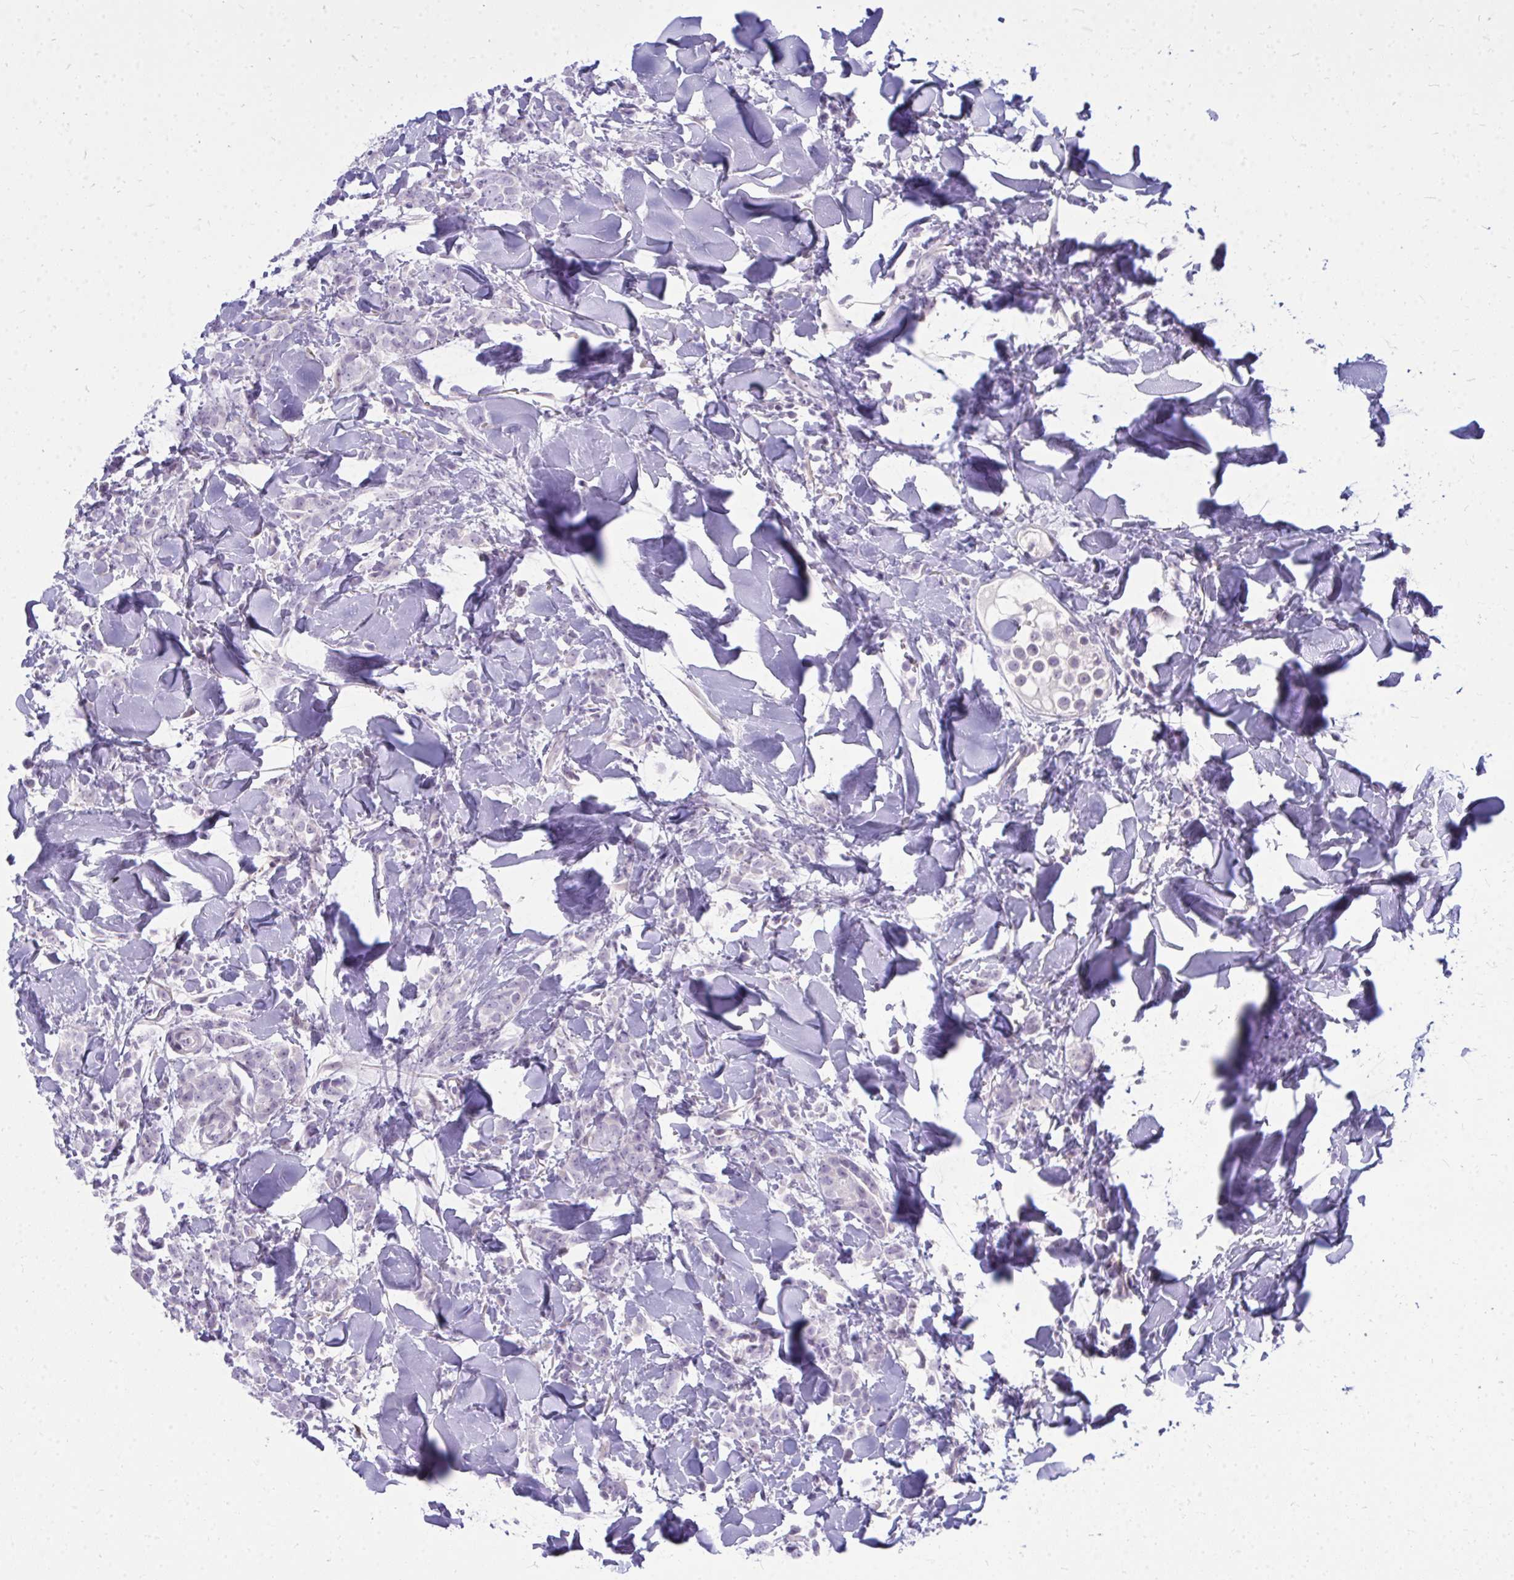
{"staining": {"intensity": "negative", "quantity": "none", "location": "none"}, "tissue": "breast cancer", "cell_type": "Tumor cells", "image_type": "cancer", "snomed": [{"axis": "morphology", "description": "Lobular carcinoma"}, {"axis": "topography", "description": "Breast"}], "caption": "Breast lobular carcinoma stained for a protein using immunohistochemistry (IHC) reveals no staining tumor cells.", "gene": "ZSCAN25", "patient": {"sex": "female", "age": 91}}